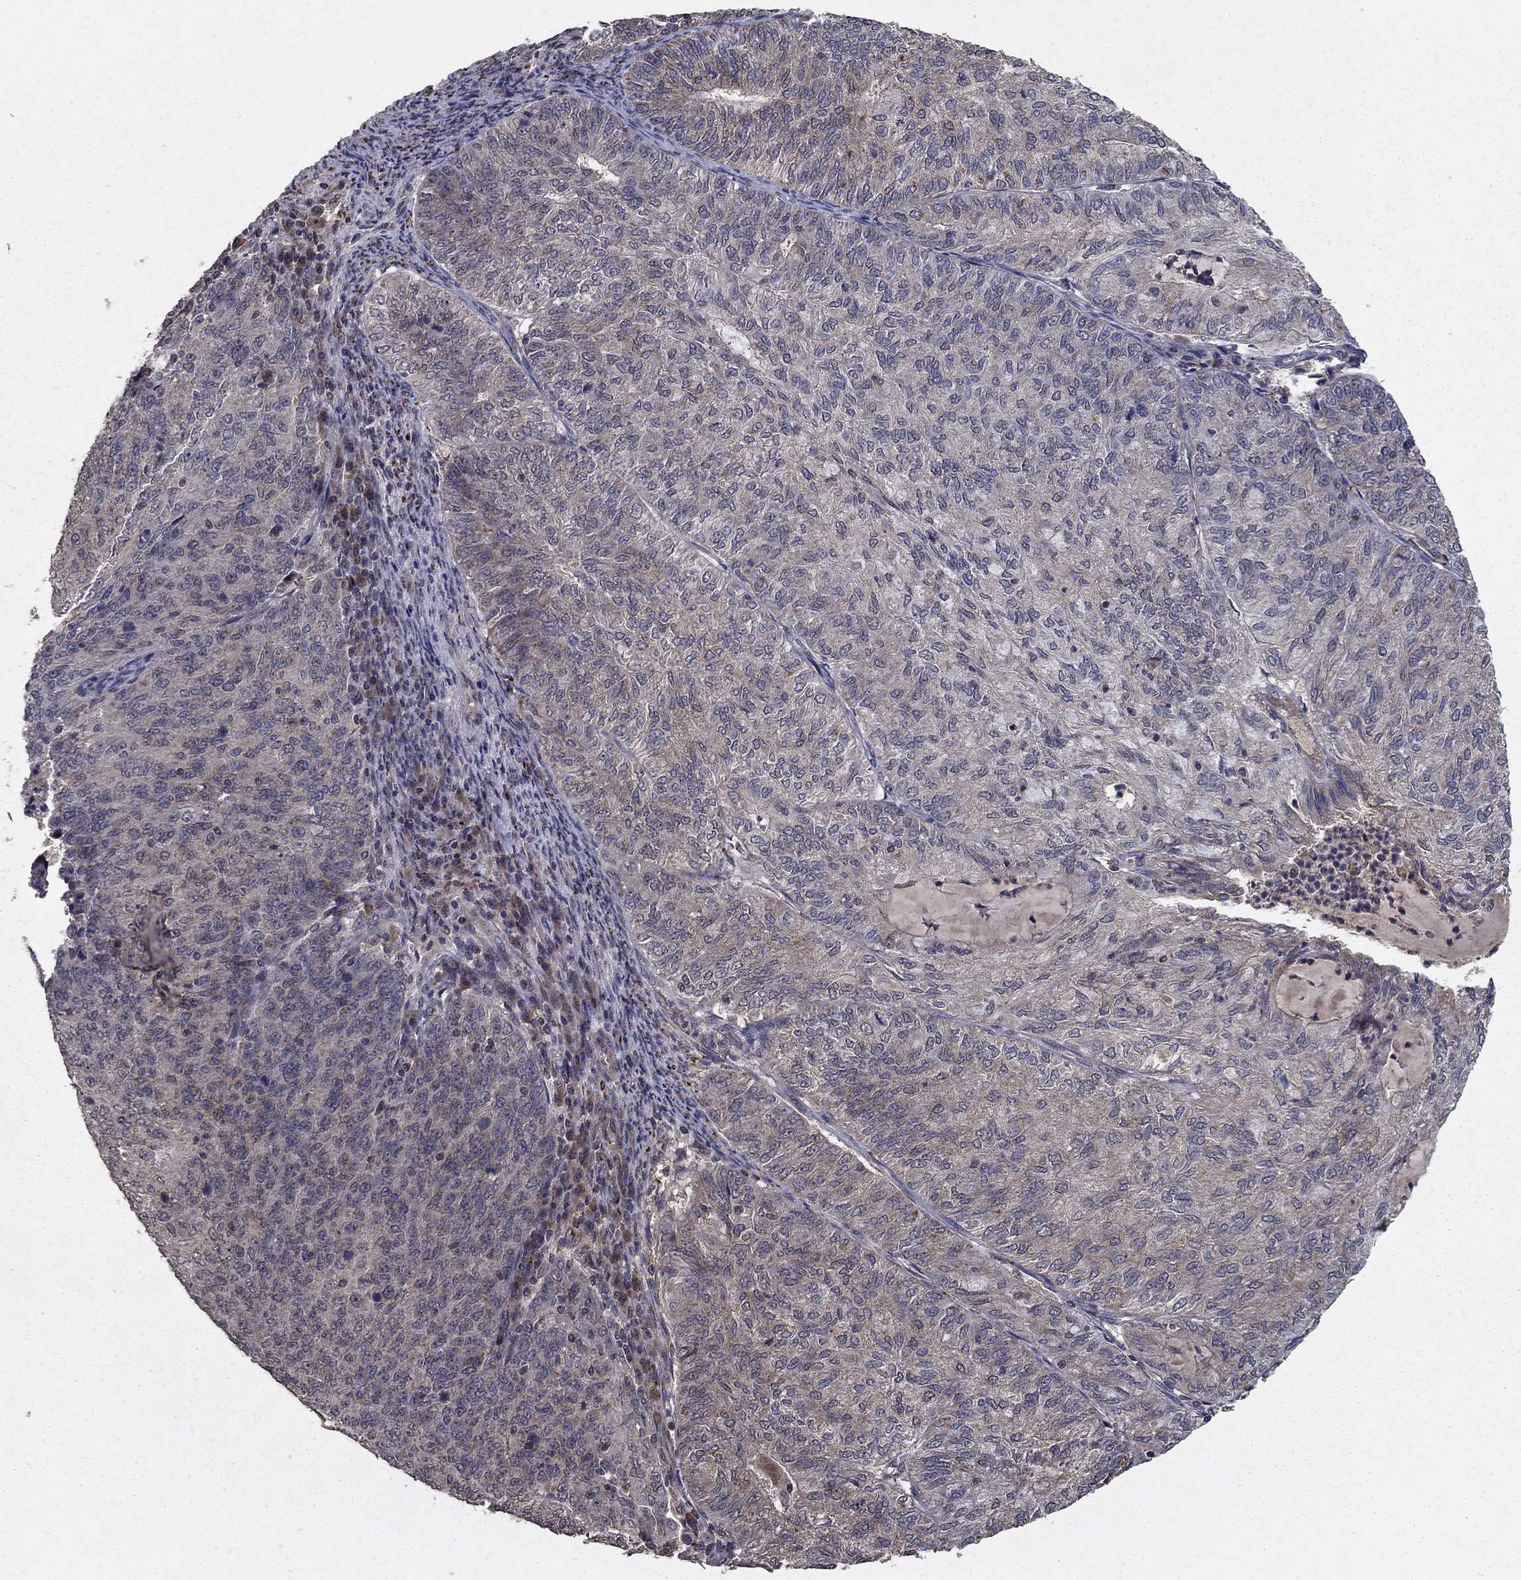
{"staining": {"intensity": "weak", "quantity": "<25%", "location": "cytoplasmic/membranous"}, "tissue": "endometrial cancer", "cell_type": "Tumor cells", "image_type": "cancer", "snomed": [{"axis": "morphology", "description": "Adenocarcinoma, NOS"}, {"axis": "topography", "description": "Endometrium"}], "caption": "Tumor cells are negative for brown protein staining in endometrial adenocarcinoma.", "gene": "DHRS1", "patient": {"sex": "female", "age": 82}}